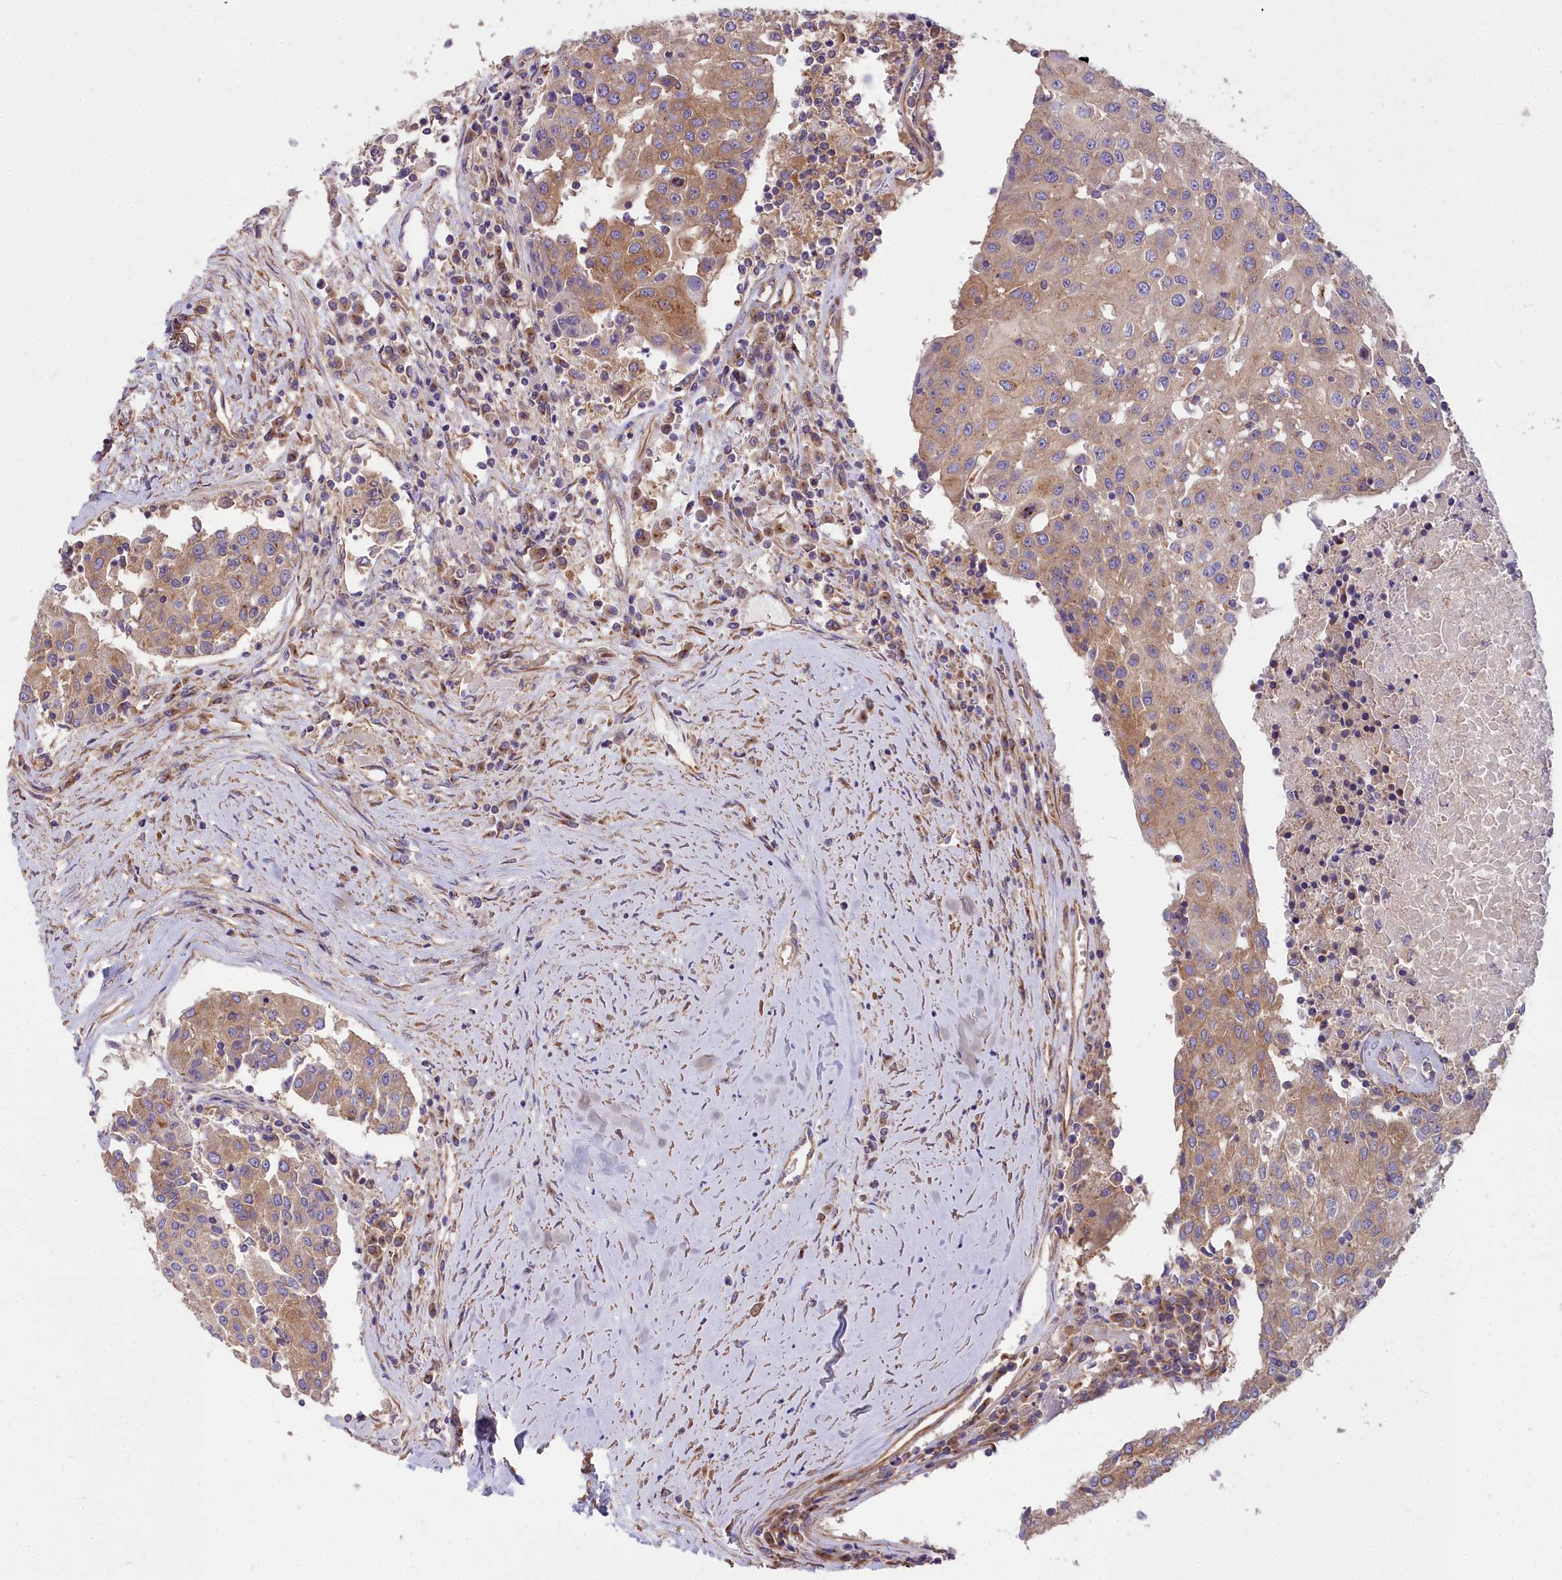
{"staining": {"intensity": "moderate", "quantity": "<25%", "location": "cytoplasmic/membranous"}, "tissue": "urothelial cancer", "cell_type": "Tumor cells", "image_type": "cancer", "snomed": [{"axis": "morphology", "description": "Urothelial carcinoma, High grade"}, {"axis": "topography", "description": "Urinary bladder"}], "caption": "This is a micrograph of immunohistochemistry staining of urothelial carcinoma (high-grade), which shows moderate positivity in the cytoplasmic/membranous of tumor cells.", "gene": "DCTN3", "patient": {"sex": "female", "age": 85}}